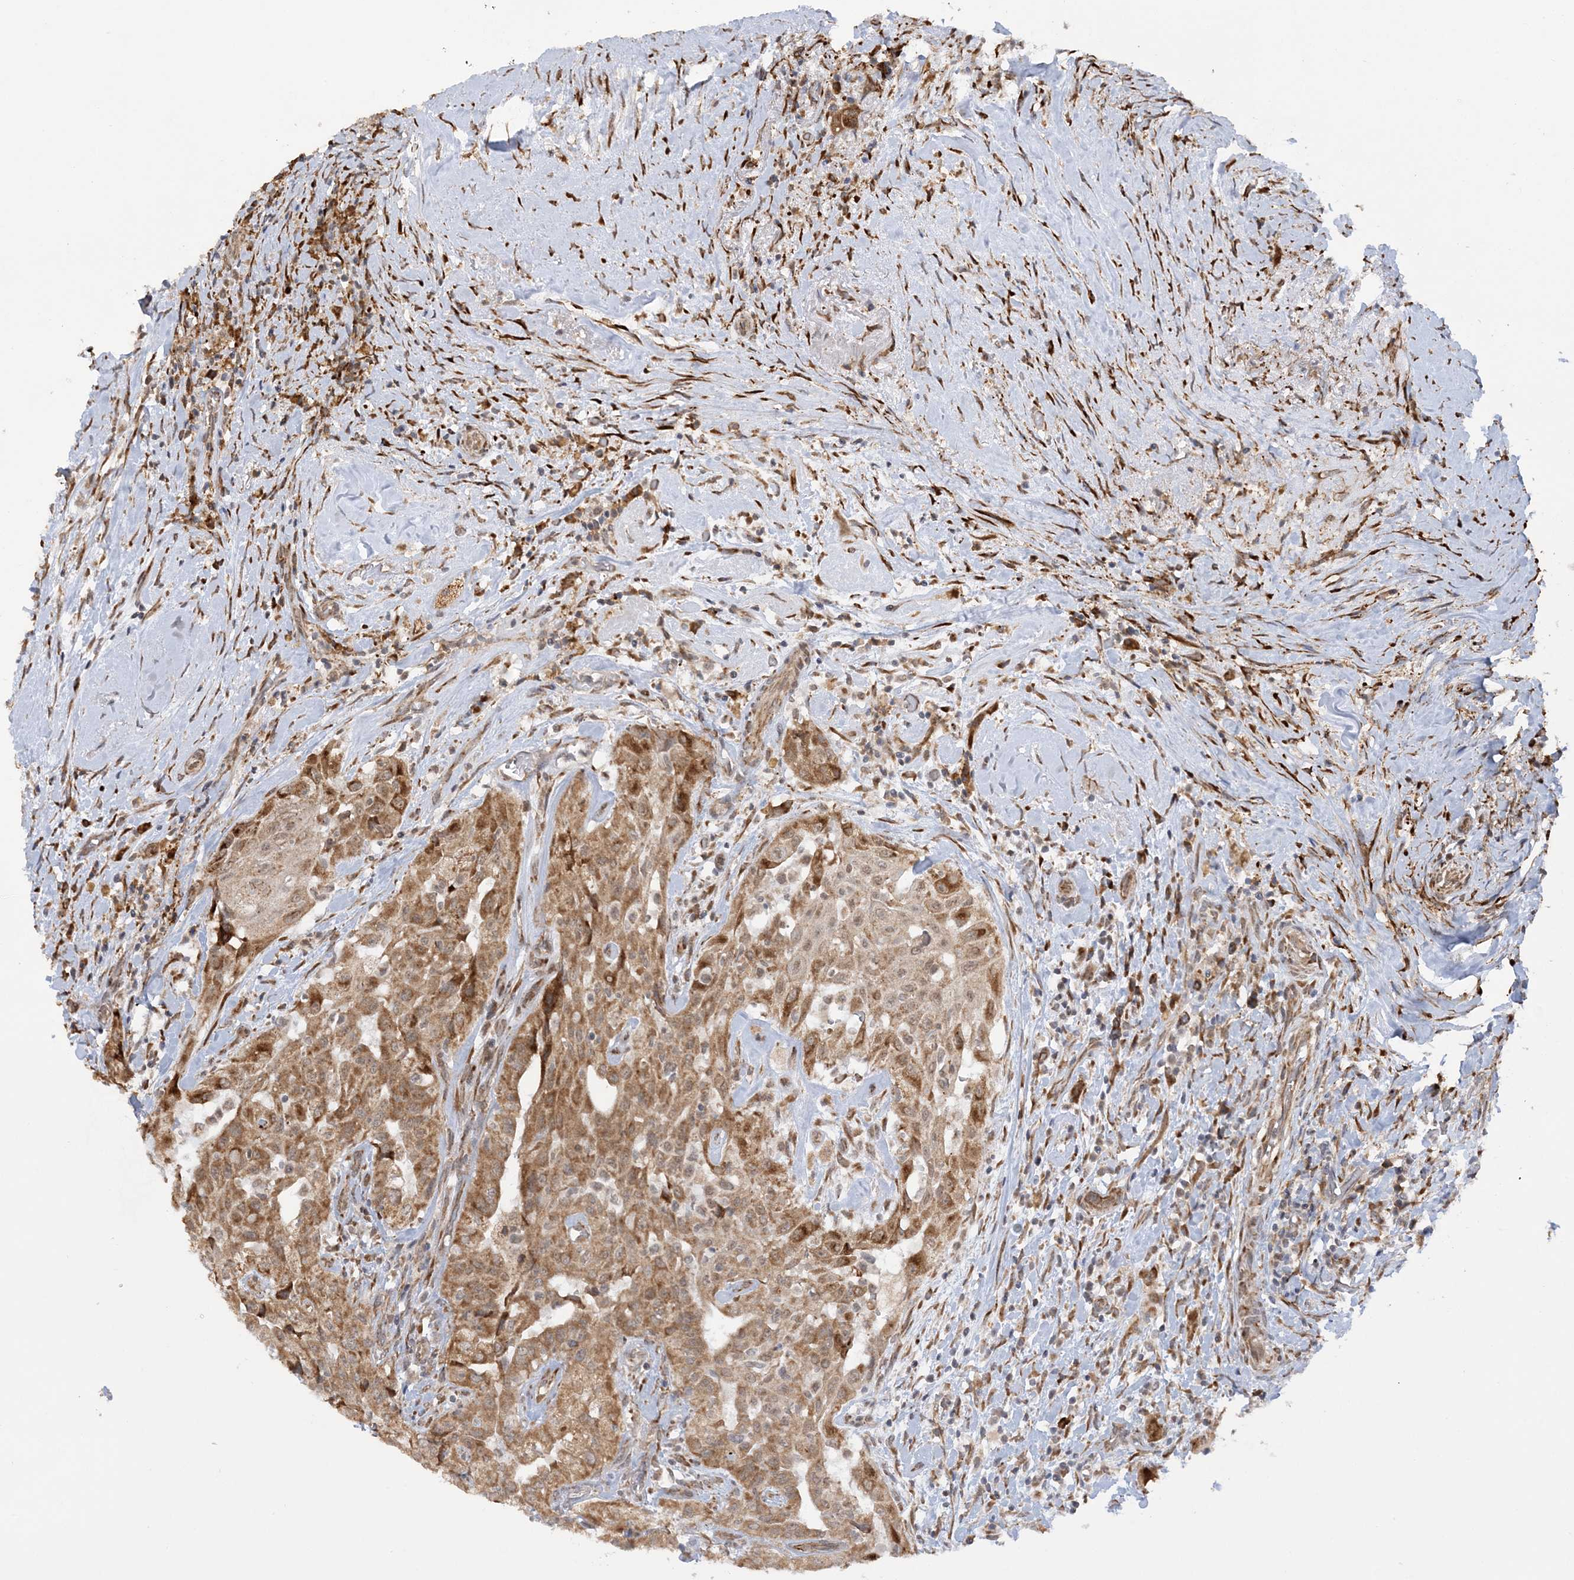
{"staining": {"intensity": "moderate", "quantity": ">75%", "location": "cytoplasmic/membranous"}, "tissue": "thyroid cancer", "cell_type": "Tumor cells", "image_type": "cancer", "snomed": [{"axis": "morphology", "description": "Papillary adenocarcinoma, NOS"}, {"axis": "topography", "description": "Thyroid gland"}], "caption": "Moderate cytoplasmic/membranous expression for a protein is appreciated in about >75% of tumor cells of thyroid papillary adenocarcinoma using immunohistochemistry (IHC).", "gene": "MRPL47", "patient": {"sex": "female", "age": 59}}